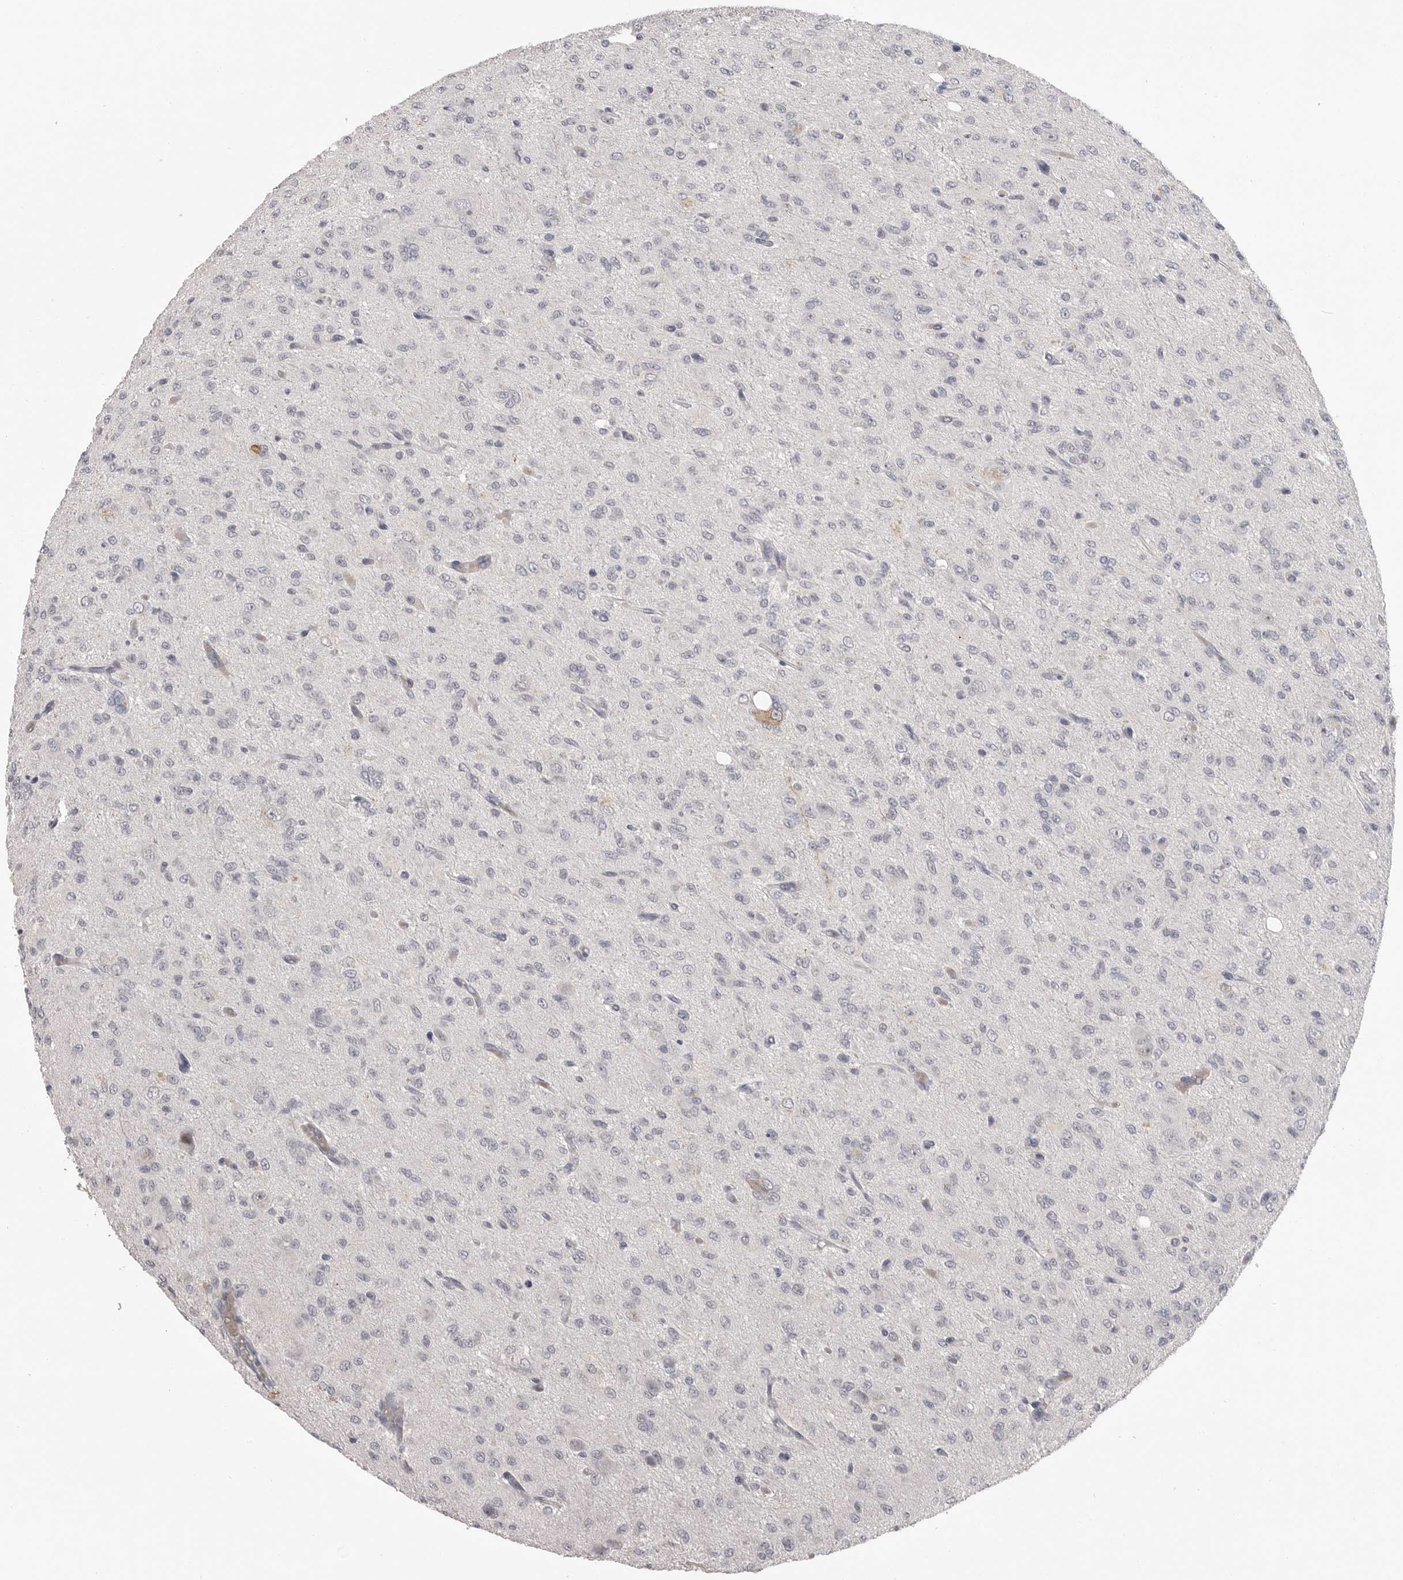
{"staining": {"intensity": "negative", "quantity": "none", "location": "none"}, "tissue": "glioma", "cell_type": "Tumor cells", "image_type": "cancer", "snomed": [{"axis": "morphology", "description": "Glioma, malignant, High grade"}, {"axis": "topography", "description": "Brain"}], "caption": "Immunohistochemical staining of human malignant glioma (high-grade) demonstrates no significant staining in tumor cells. Brightfield microscopy of immunohistochemistry (IHC) stained with DAB (brown) and hematoxylin (blue), captured at high magnification.", "gene": "PLEKHF1", "patient": {"sex": "female", "age": 59}}